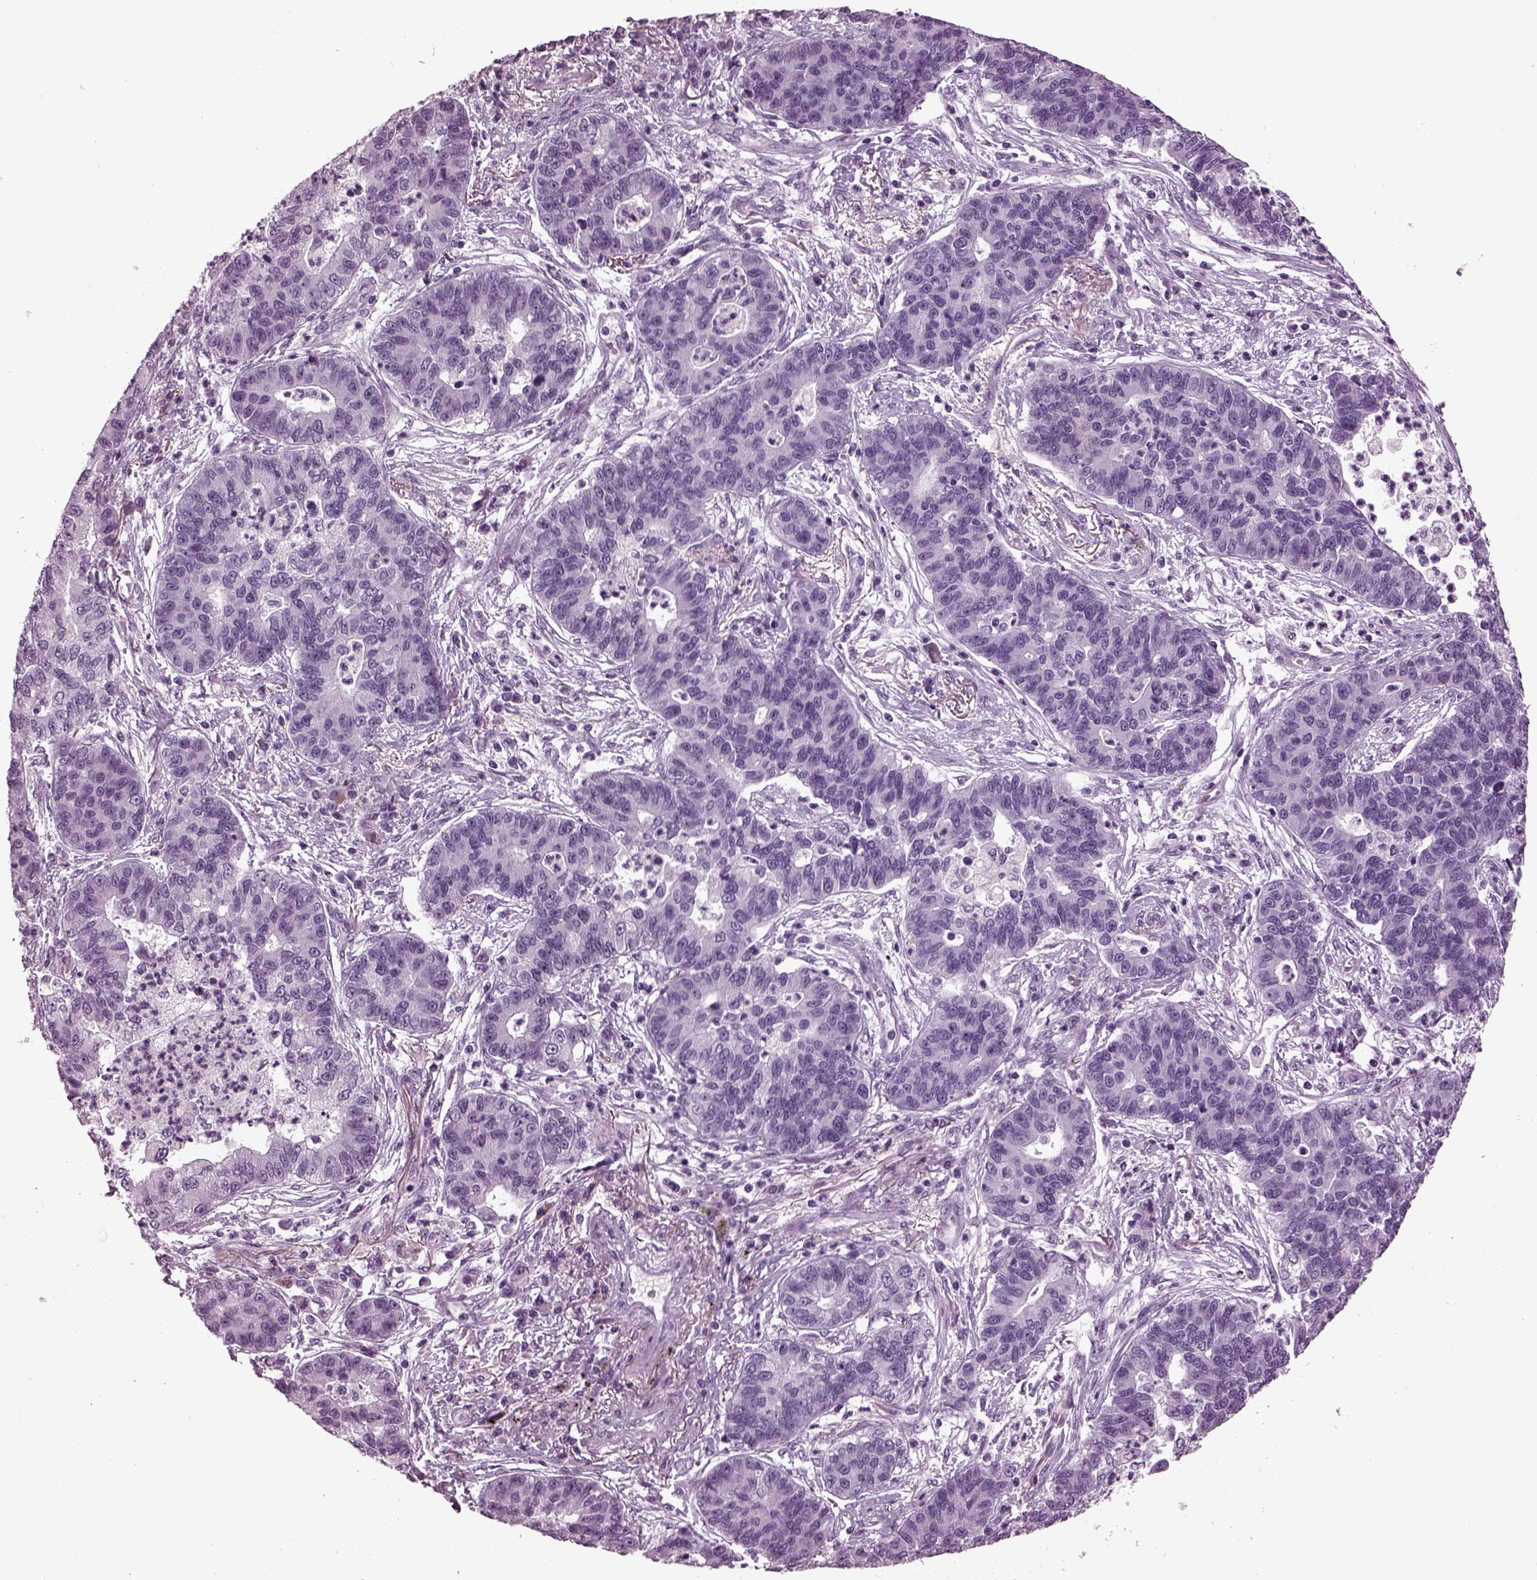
{"staining": {"intensity": "negative", "quantity": "none", "location": "none"}, "tissue": "lung cancer", "cell_type": "Tumor cells", "image_type": "cancer", "snomed": [{"axis": "morphology", "description": "Adenocarcinoma, NOS"}, {"axis": "topography", "description": "Lung"}], "caption": "IHC of human lung cancer (adenocarcinoma) shows no positivity in tumor cells.", "gene": "SLC6A17", "patient": {"sex": "female", "age": 57}}